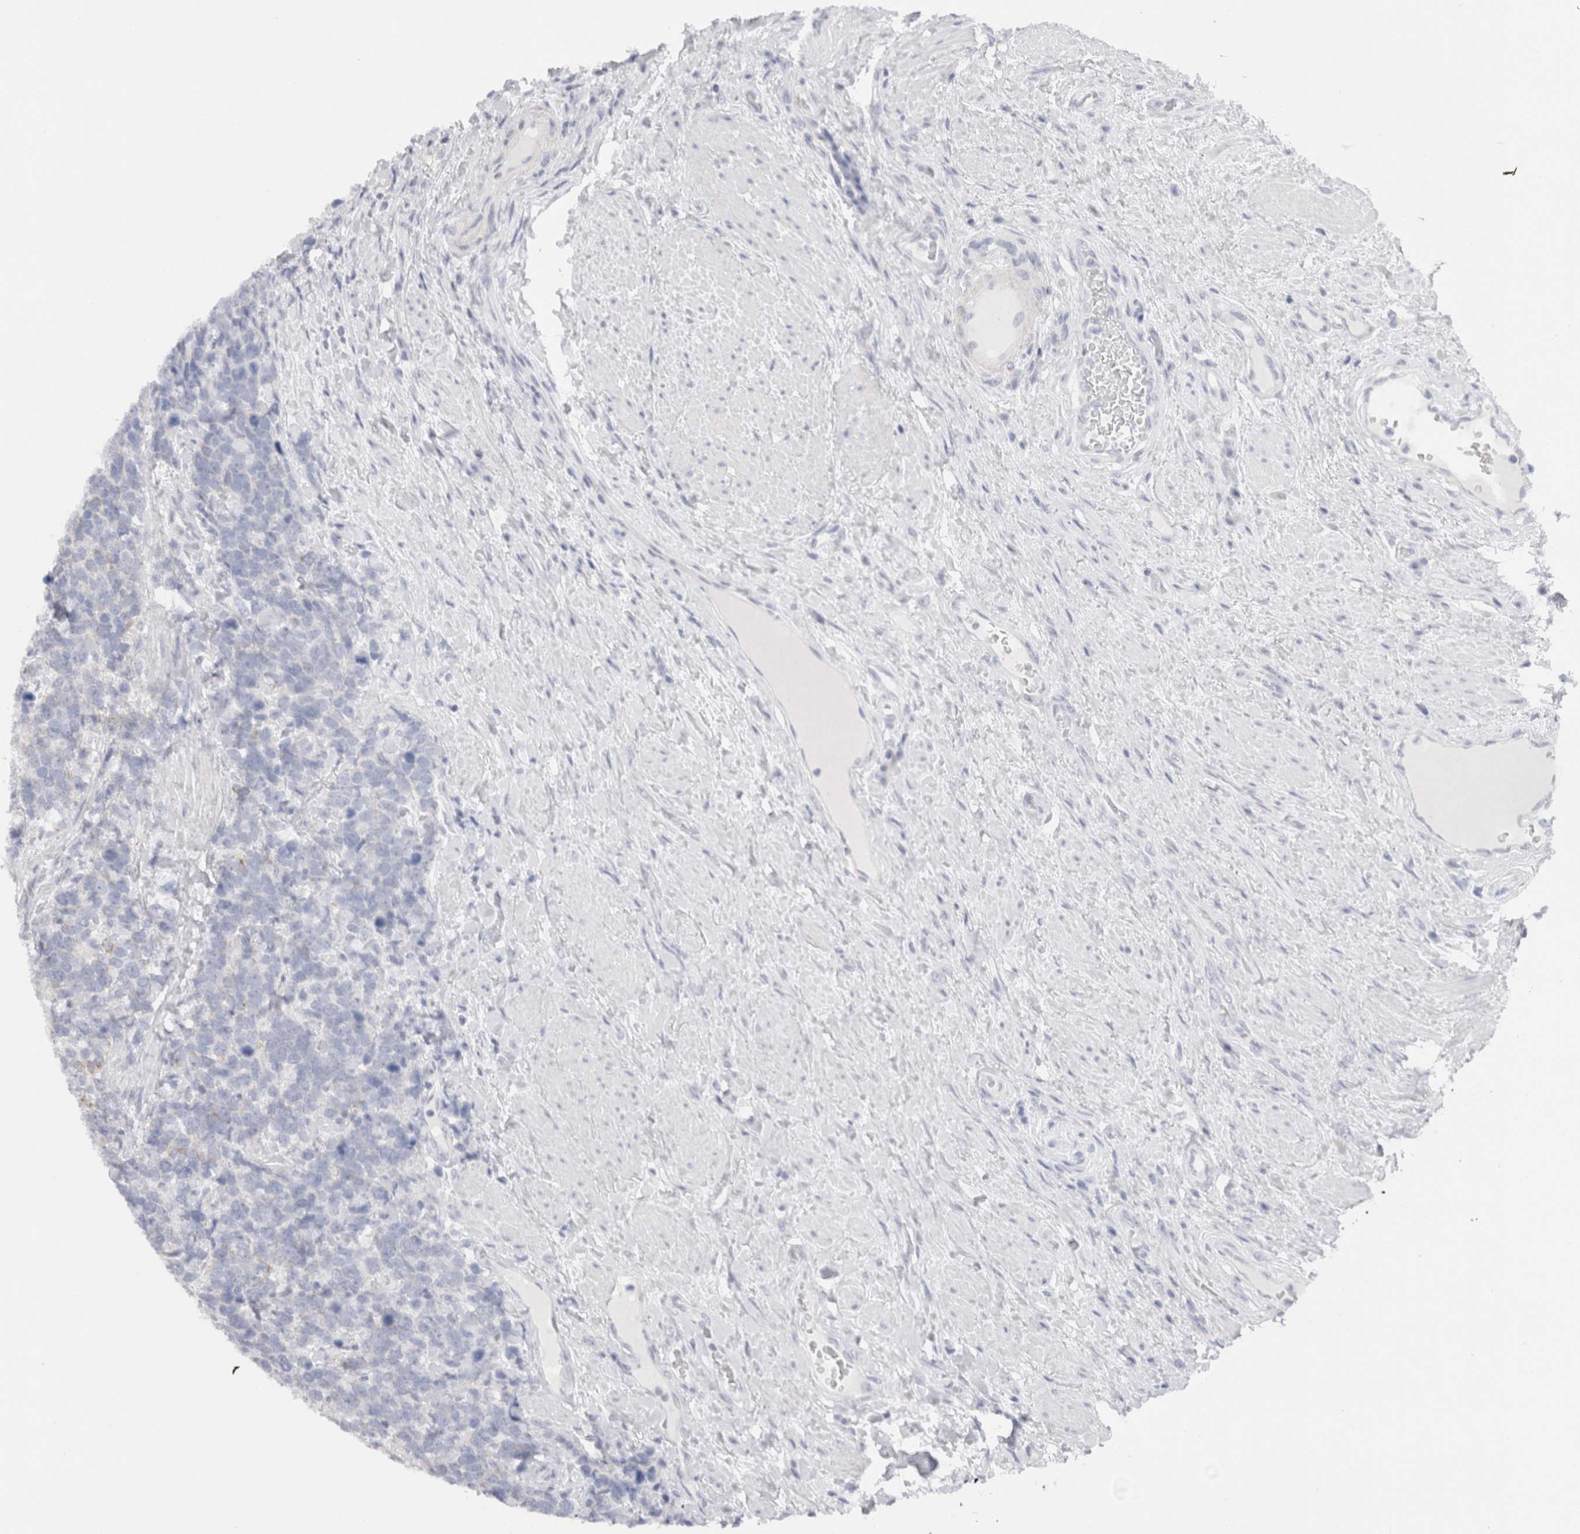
{"staining": {"intensity": "moderate", "quantity": "<25%", "location": "cytoplasmic/membranous"}, "tissue": "urothelial cancer", "cell_type": "Tumor cells", "image_type": "cancer", "snomed": [{"axis": "morphology", "description": "Urothelial carcinoma, High grade"}, {"axis": "topography", "description": "Urinary bladder"}], "caption": "Immunohistochemistry (IHC) staining of urothelial carcinoma (high-grade), which demonstrates low levels of moderate cytoplasmic/membranous staining in approximately <25% of tumor cells indicating moderate cytoplasmic/membranous protein expression. The staining was performed using DAB (brown) for protein detection and nuclei were counterstained in hematoxylin (blue).", "gene": "C9orf50", "patient": {"sex": "female", "age": 82}}